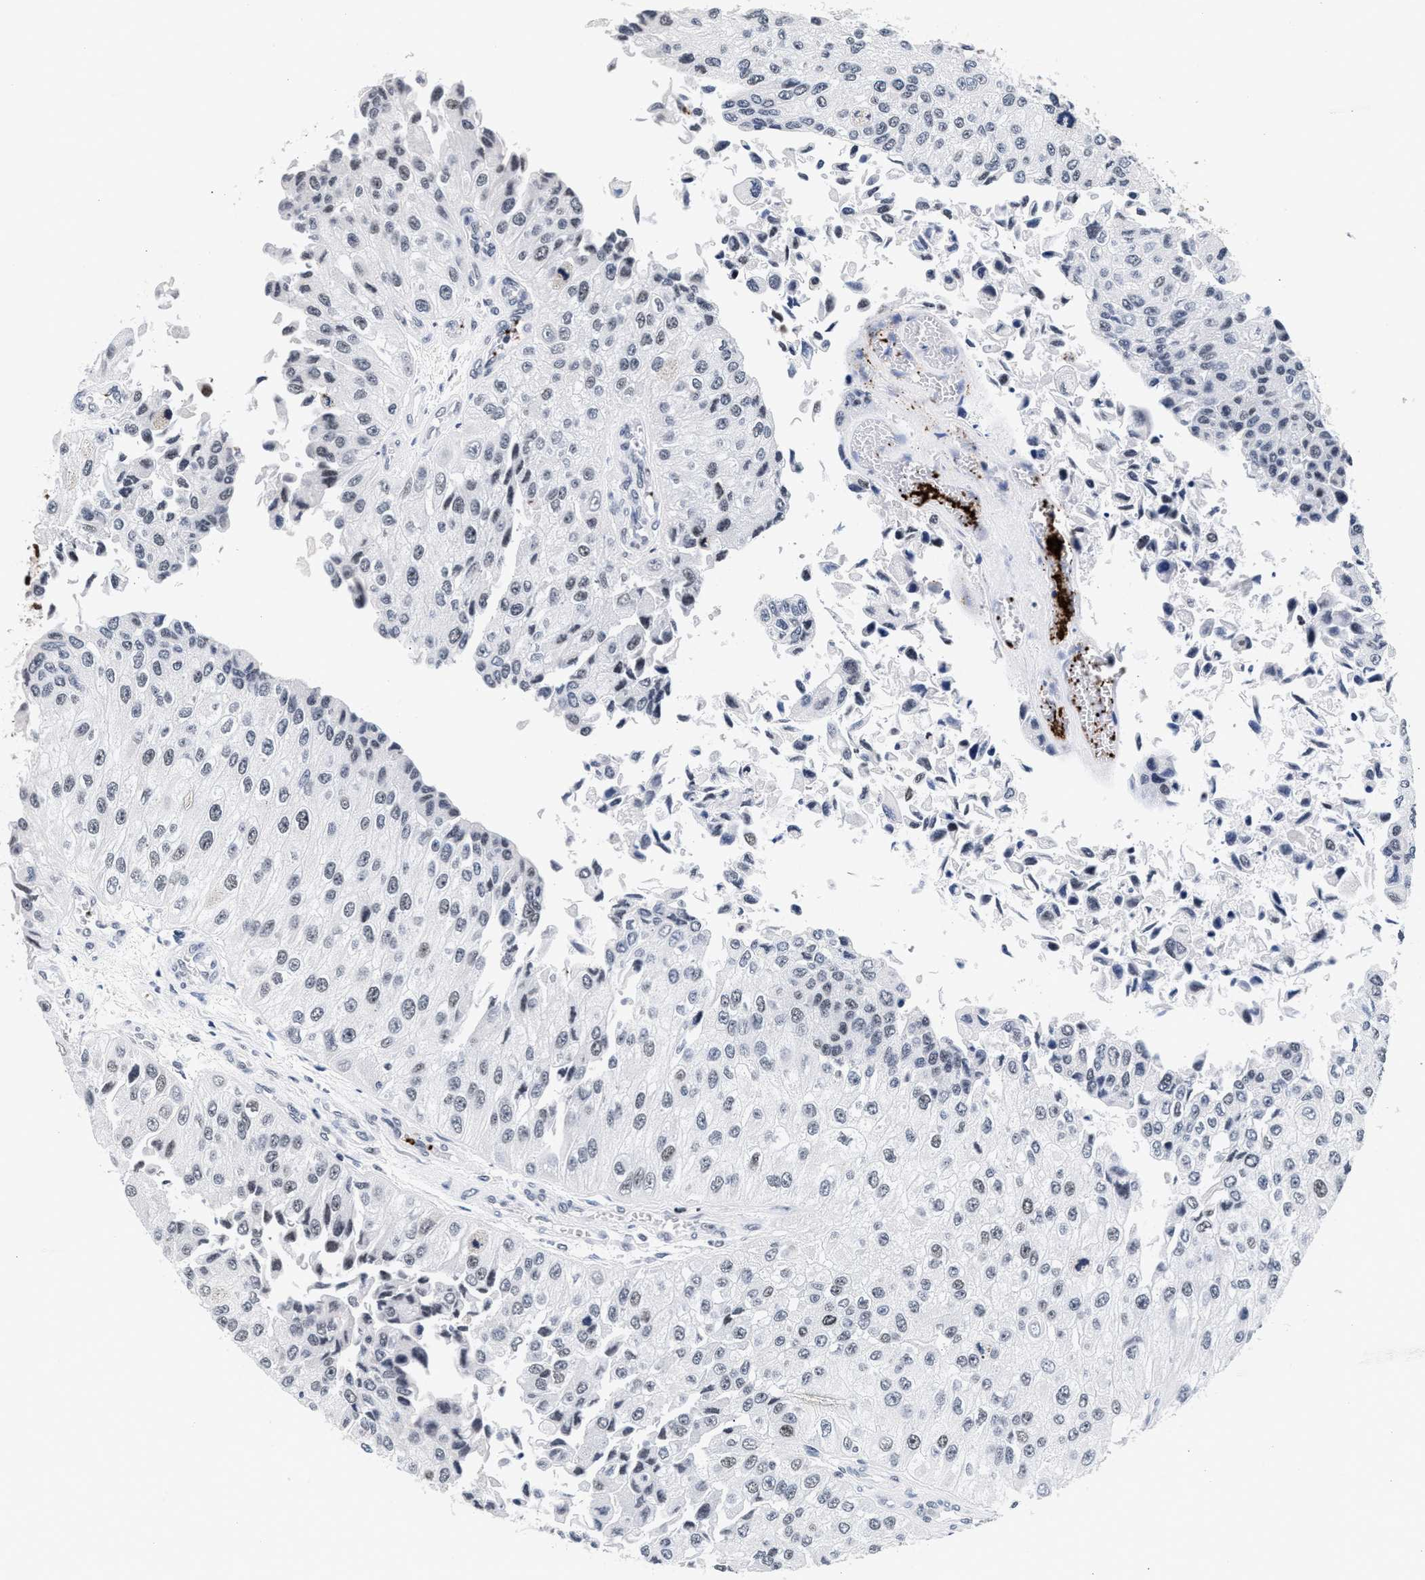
{"staining": {"intensity": "weak", "quantity": "<25%", "location": "nuclear"}, "tissue": "urothelial cancer", "cell_type": "Tumor cells", "image_type": "cancer", "snomed": [{"axis": "morphology", "description": "Urothelial carcinoma, High grade"}, {"axis": "topography", "description": "Kidney"}, {"axis": "topography", "description": "Urinary bladder"}], "caption": "The photomicrograph reveals no staining of tumor cells in urothelial cancer.", "gene": "RAD21", "patient": {"sex": "male", "age": 77}}